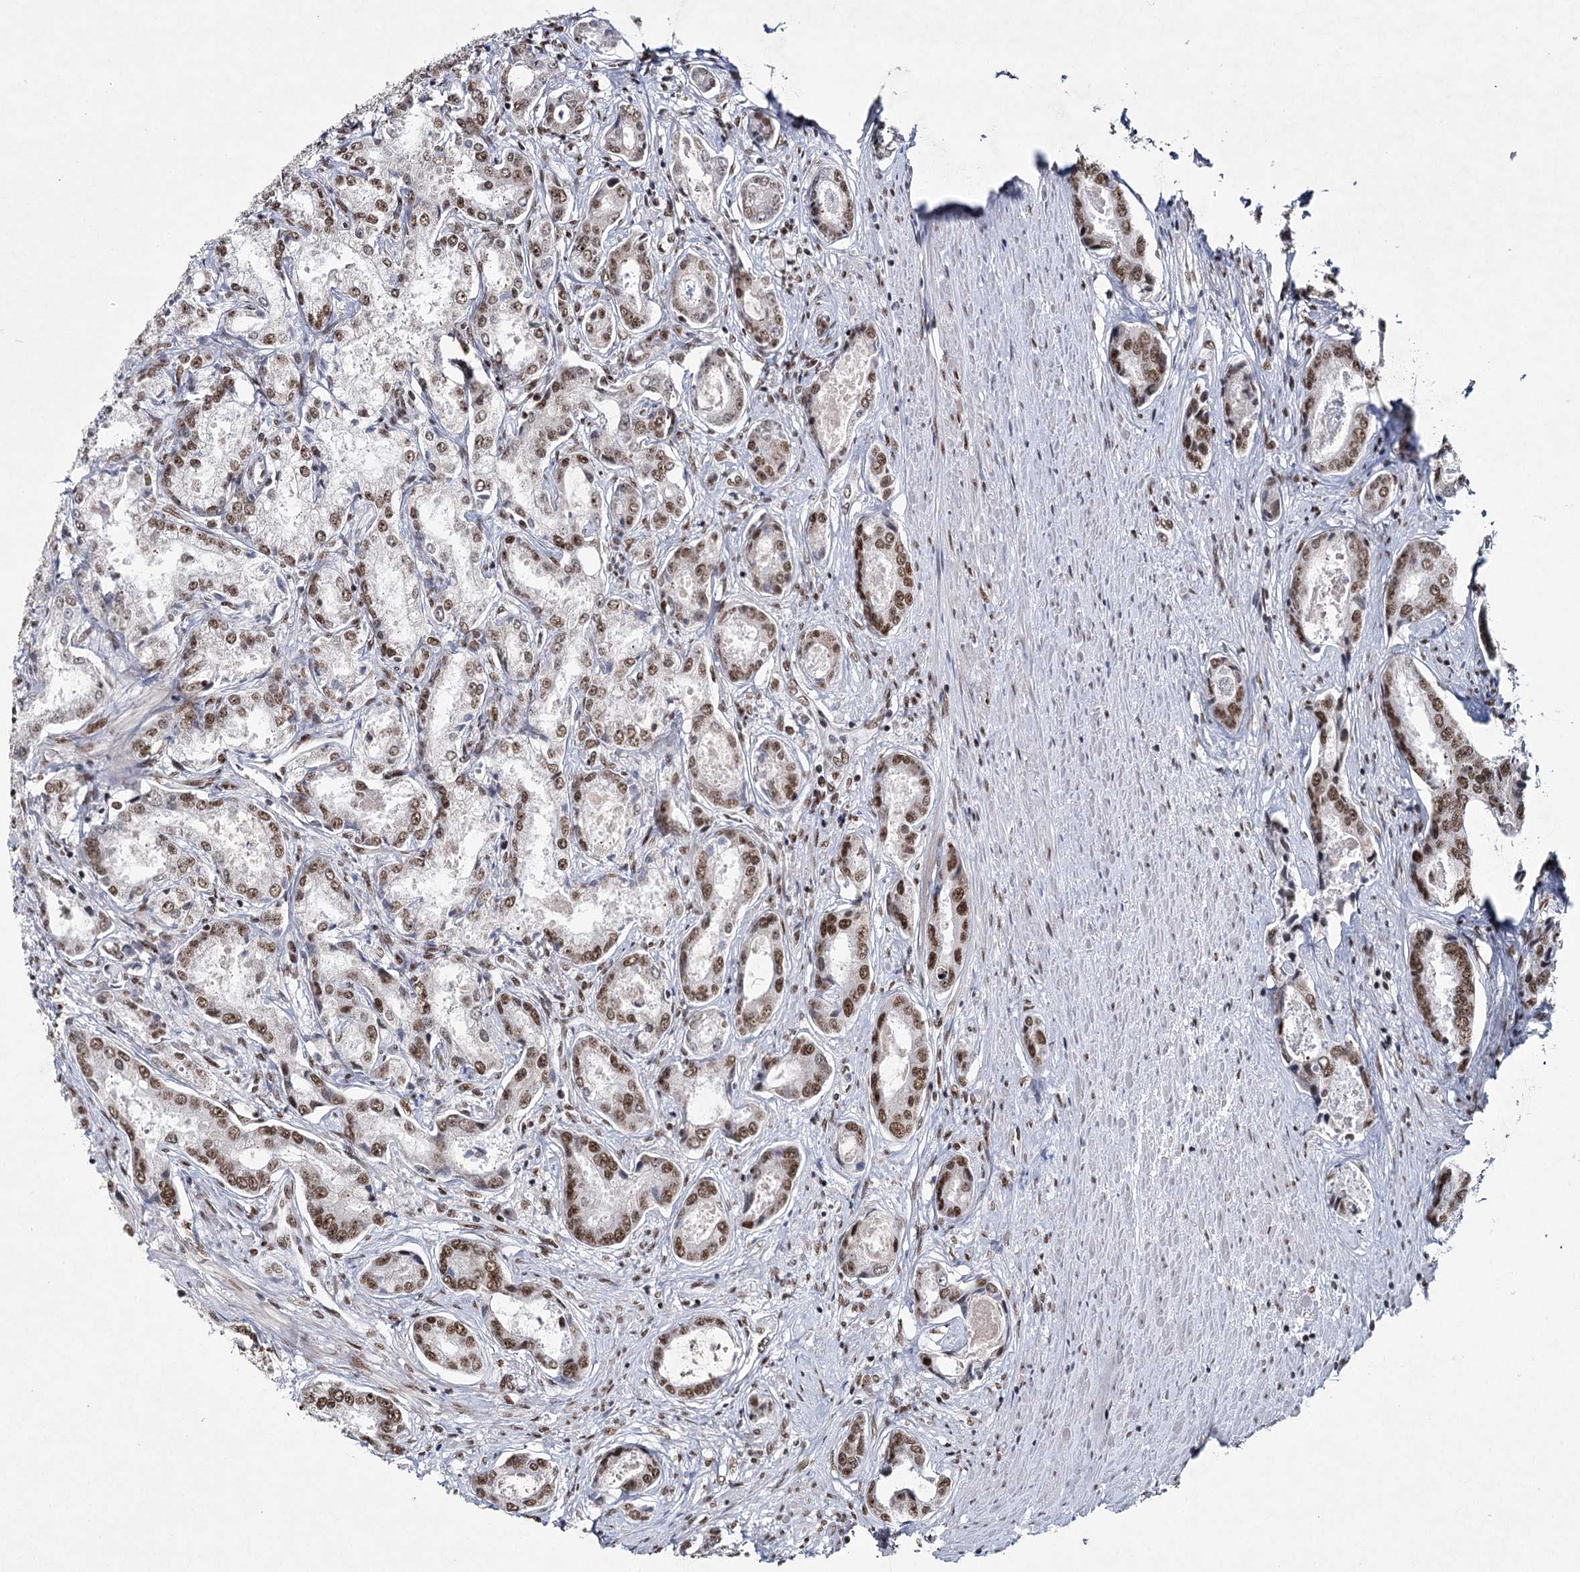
{"staining": {"intensity": "moderate", "quantity": ">75%", "location": "nuclear"}, "tissue": "prostate cancer", "cell_type": "Tumor cells", "image_type": "cancer", "snomed": [{"axis": "morphology", "description": "Adenocarcinoma, Low grade"}, {"axis": "topography", "description": "Prostate"}], "caption": "Immunohistochemical staining of prostate cancer demonstrates moderate nuclear protein staining in about >75% of tumor cells.", "gene": "SCAF8", "patient": {"sex": "male", "age": 68}}